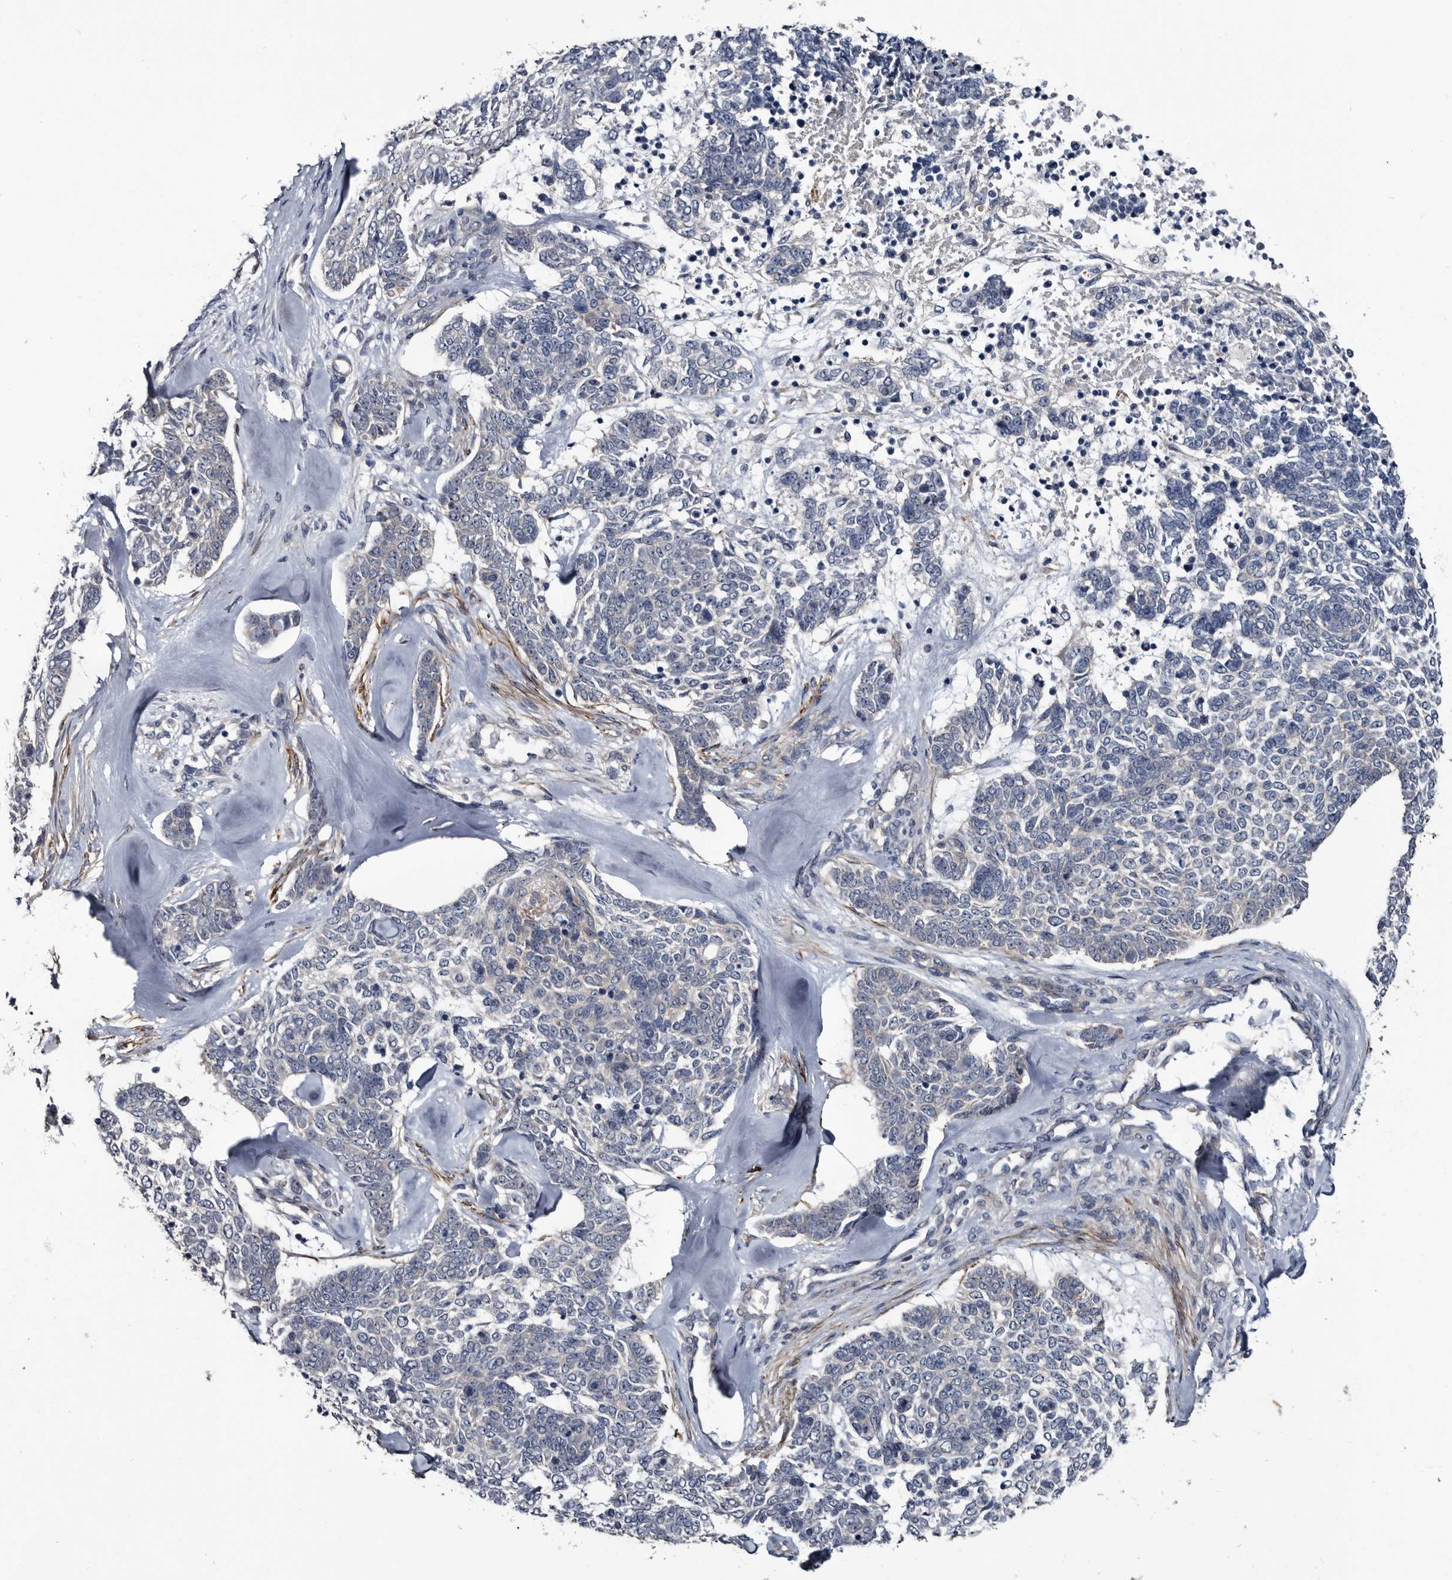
{"staining": {"intensity": "negative", "quantity": "none", "location": "none"}, "tissue": "skin cancer", "cell_type": "Tumor cells", "image_type": "cancer", "snomed": [{"axis": "morphology", "description": "Basal cell carcinoma"}, {"axis": "topography", "description": "Skin"}], "caption": "This is an immunohistochemistry histopathology image of human skin basal cell carcinoma. There is no staining in tumor cells.", "gene": "IARS1", "patient": {"sex": "female", "age": 81}}